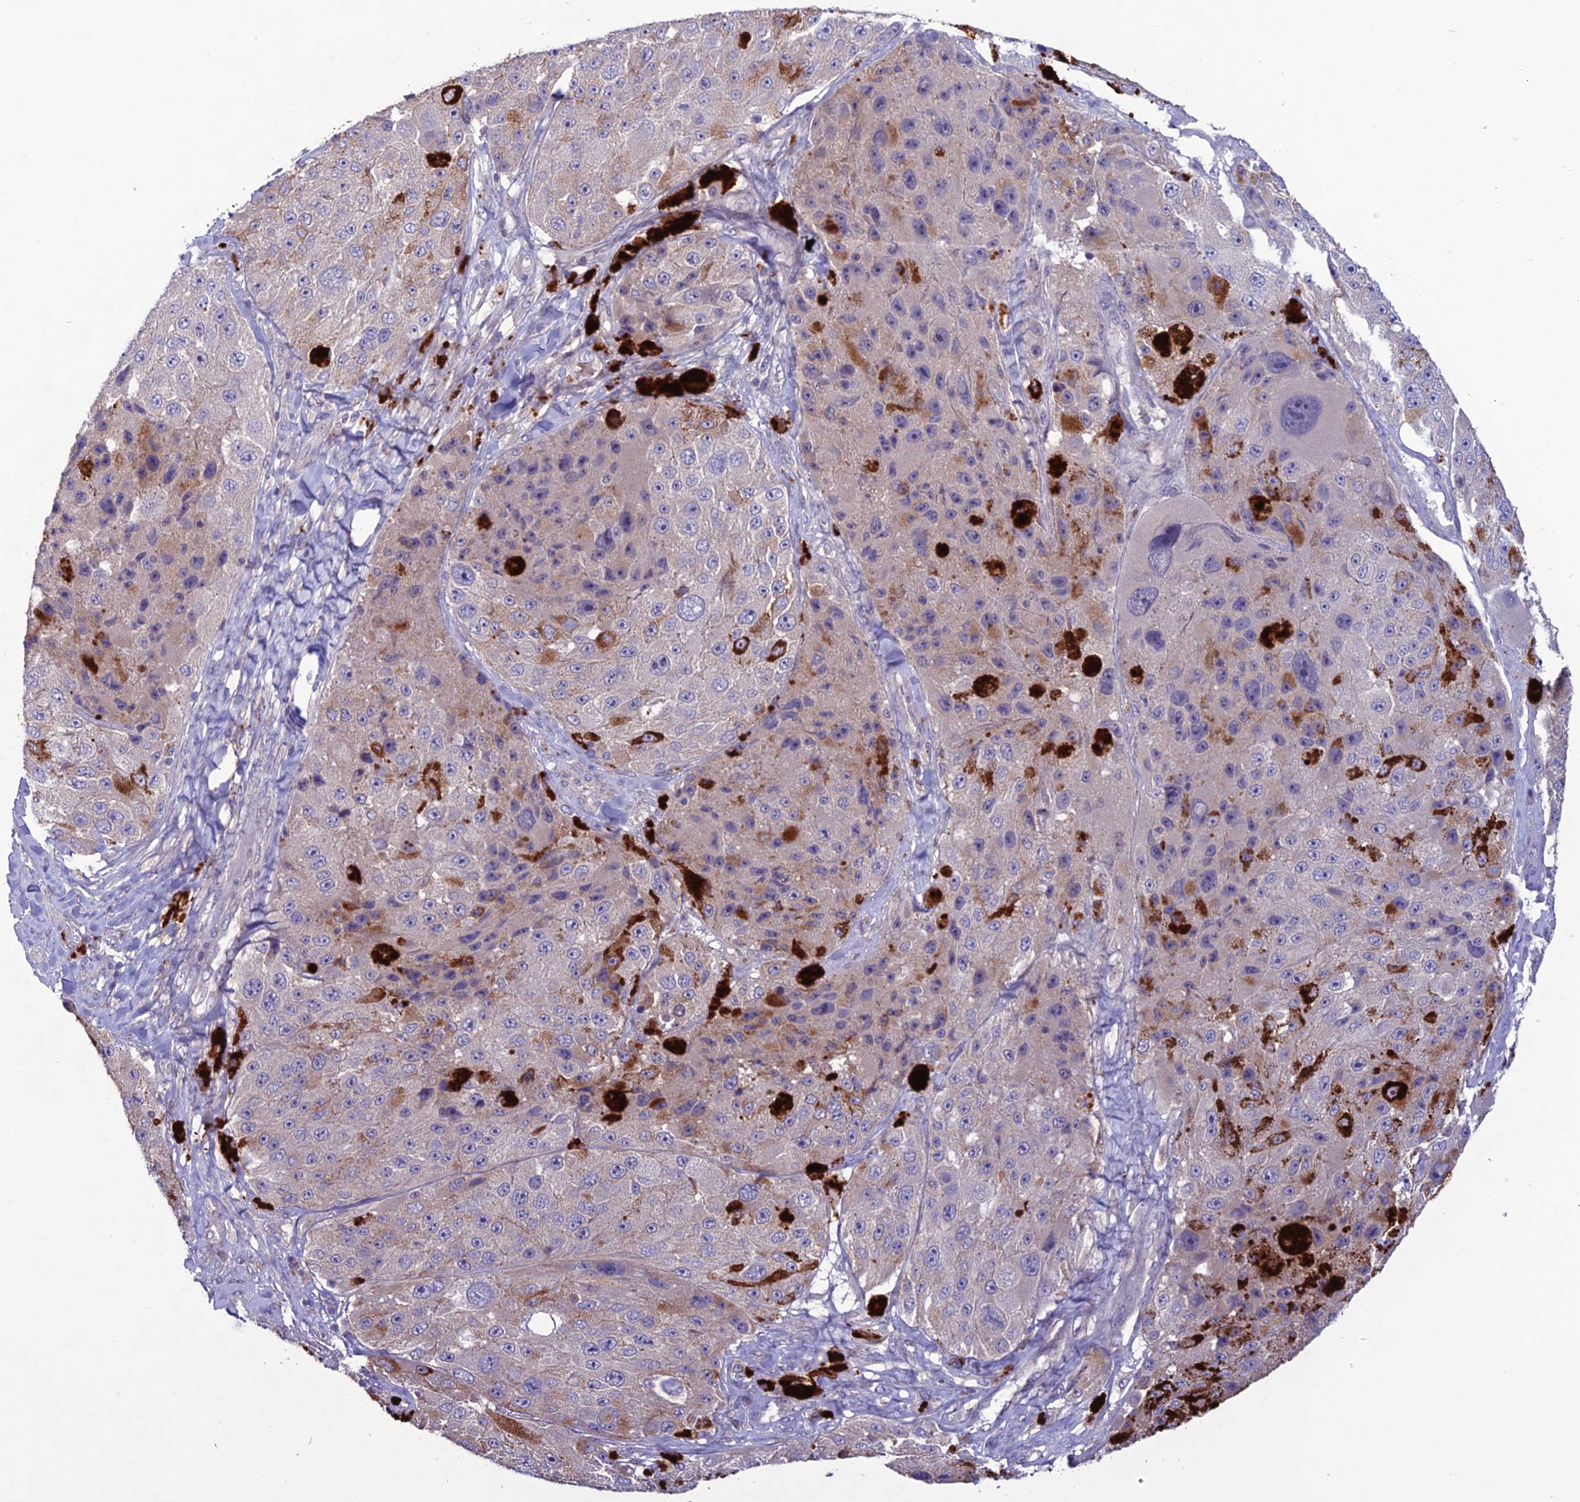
{"staining": {"intensity": "weak", "quantity": "<25%", "location": "cytoplasmic/membranous"}, "tissue": "melanoma", "cell_type": "Tumor cells", "image_type": "cancer", "snomed": [{"axis": "morphology", "description": "Malignant melanoma, Metastatic site"}, {"axis": "topography", "description": "Lymph node"}], "caption": "This is a photomicrograph of IHC staining of malignant melanoma (metastatic site), which shows no positivity in tumor cells.", "gene": "C2orf76", "patient": {"sex": "male", "age": 62}}